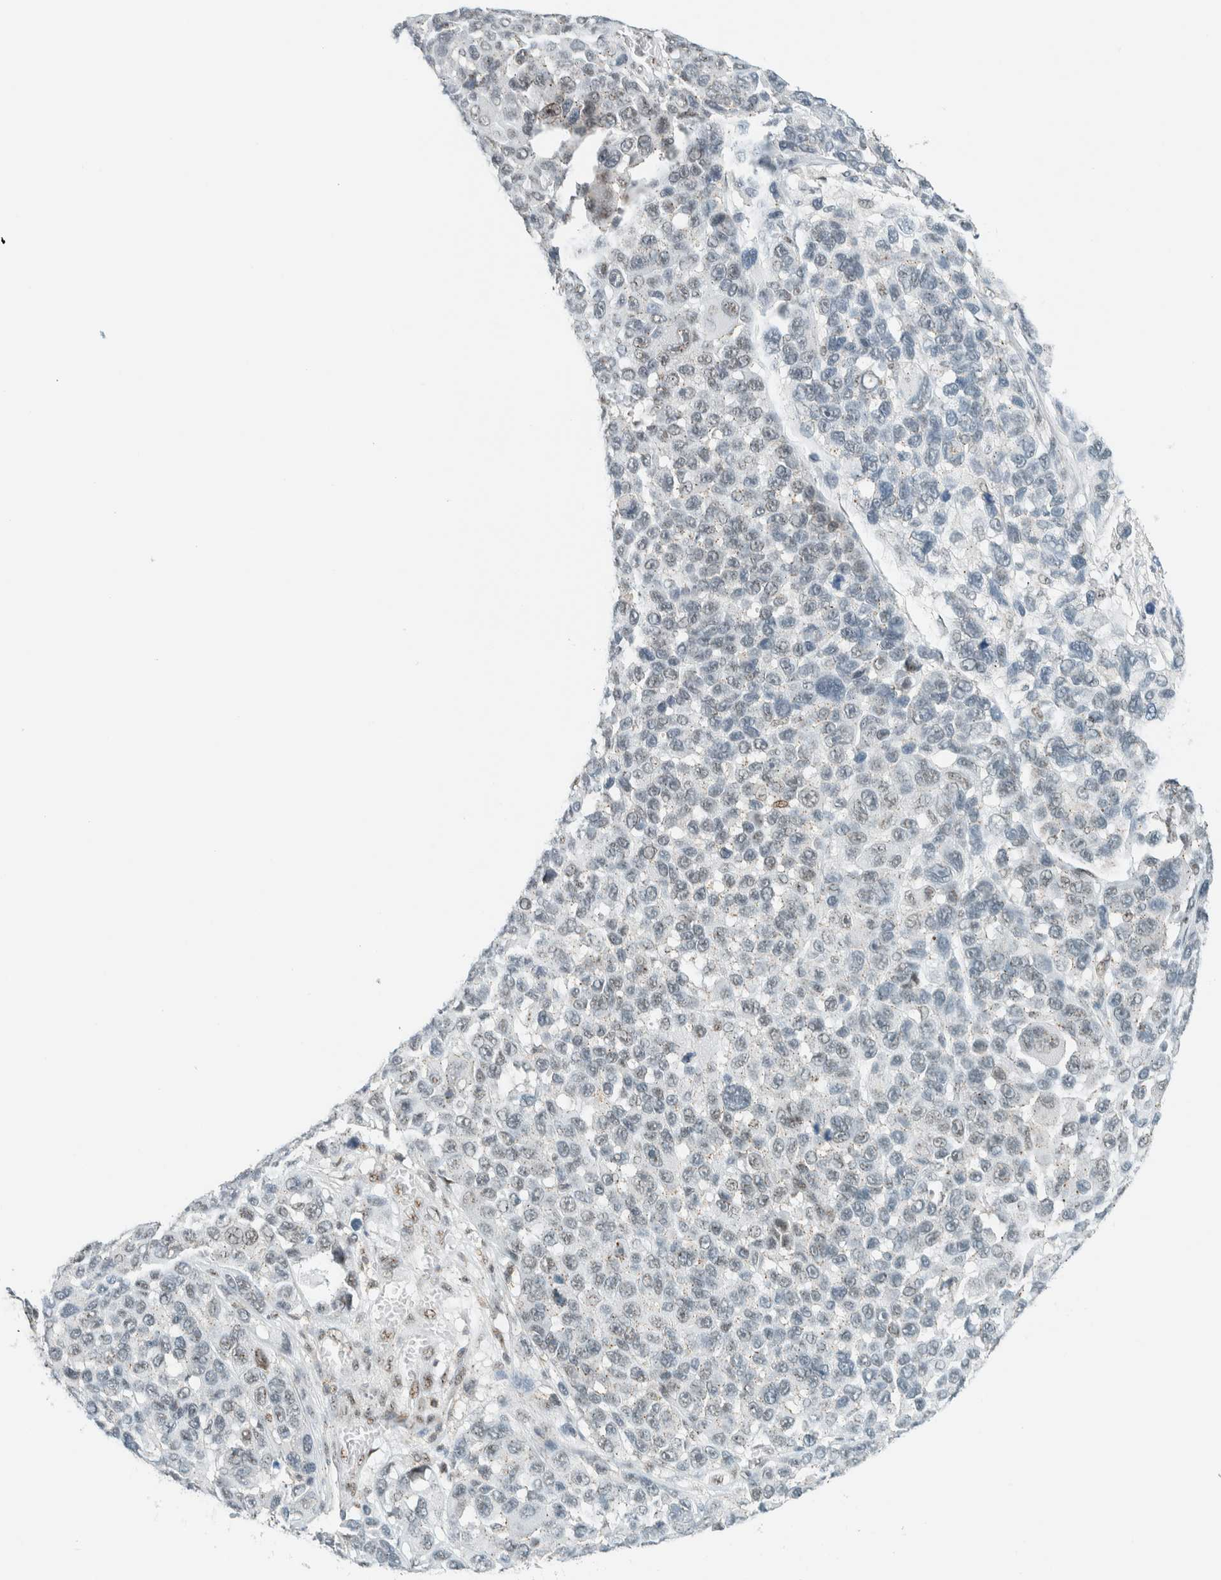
{"staining": {"intensity": "weak", "quantity": "<25%", "location": "nuclear"}, "tissue": "melanoma", "cell_type": "Tumor cells", "image_type": "cancer", "snomed": [{"axis": "morphology", "description": "Malignant melanoma, NOS"}, {"axis": "topography", "description": "Skin"}], "caption": "Immunohistochemistry (IHC) image of malignant melanoma stained for a protein (brown), which demonstrates no staining in tumor cells.", "gene": "CYSRT1", "patient": {"sex": "male", "age": 53}}